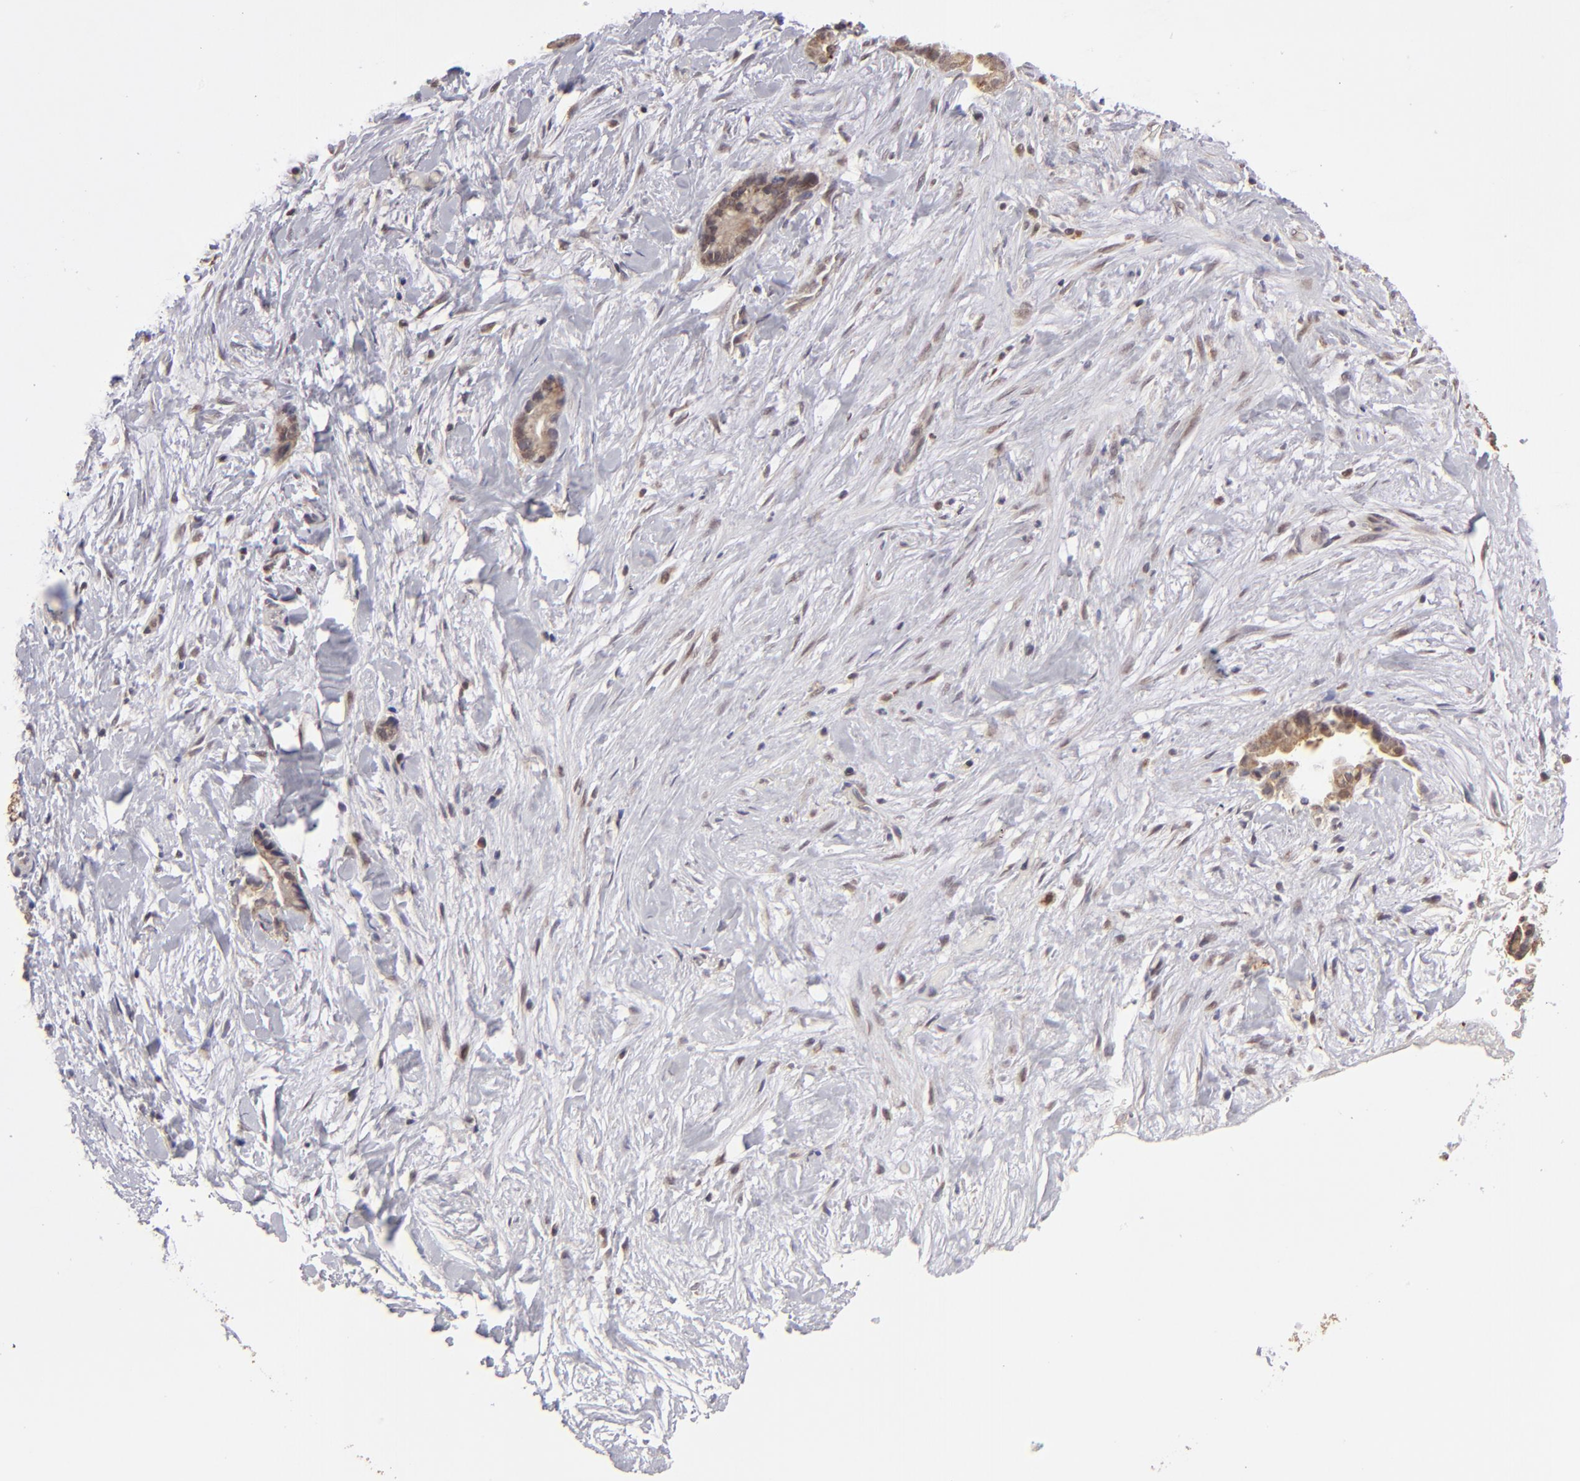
{"staining": {"intensity": "weak", "quantity": ">75%", "location": "cytoplasmic/membranous"}, "tissue": "liver cancer", "cell_type": "Tumor cells", "image_type": "cancer", "snomed": [{"axis": "morphology", "description": "Cholangiocarcinoma"}, {"axis": "topography", "description": "Liver"}], "caption": "Approximately >75% of tumor cells in human liver cancer (cholangiocarcinoma) display weak cytoplasmic/membranous protein positivity as visualized by brown immunohistochemical staining.", "gene": "SLC15A1", "patient": {"sex": "female", "age": 55}}